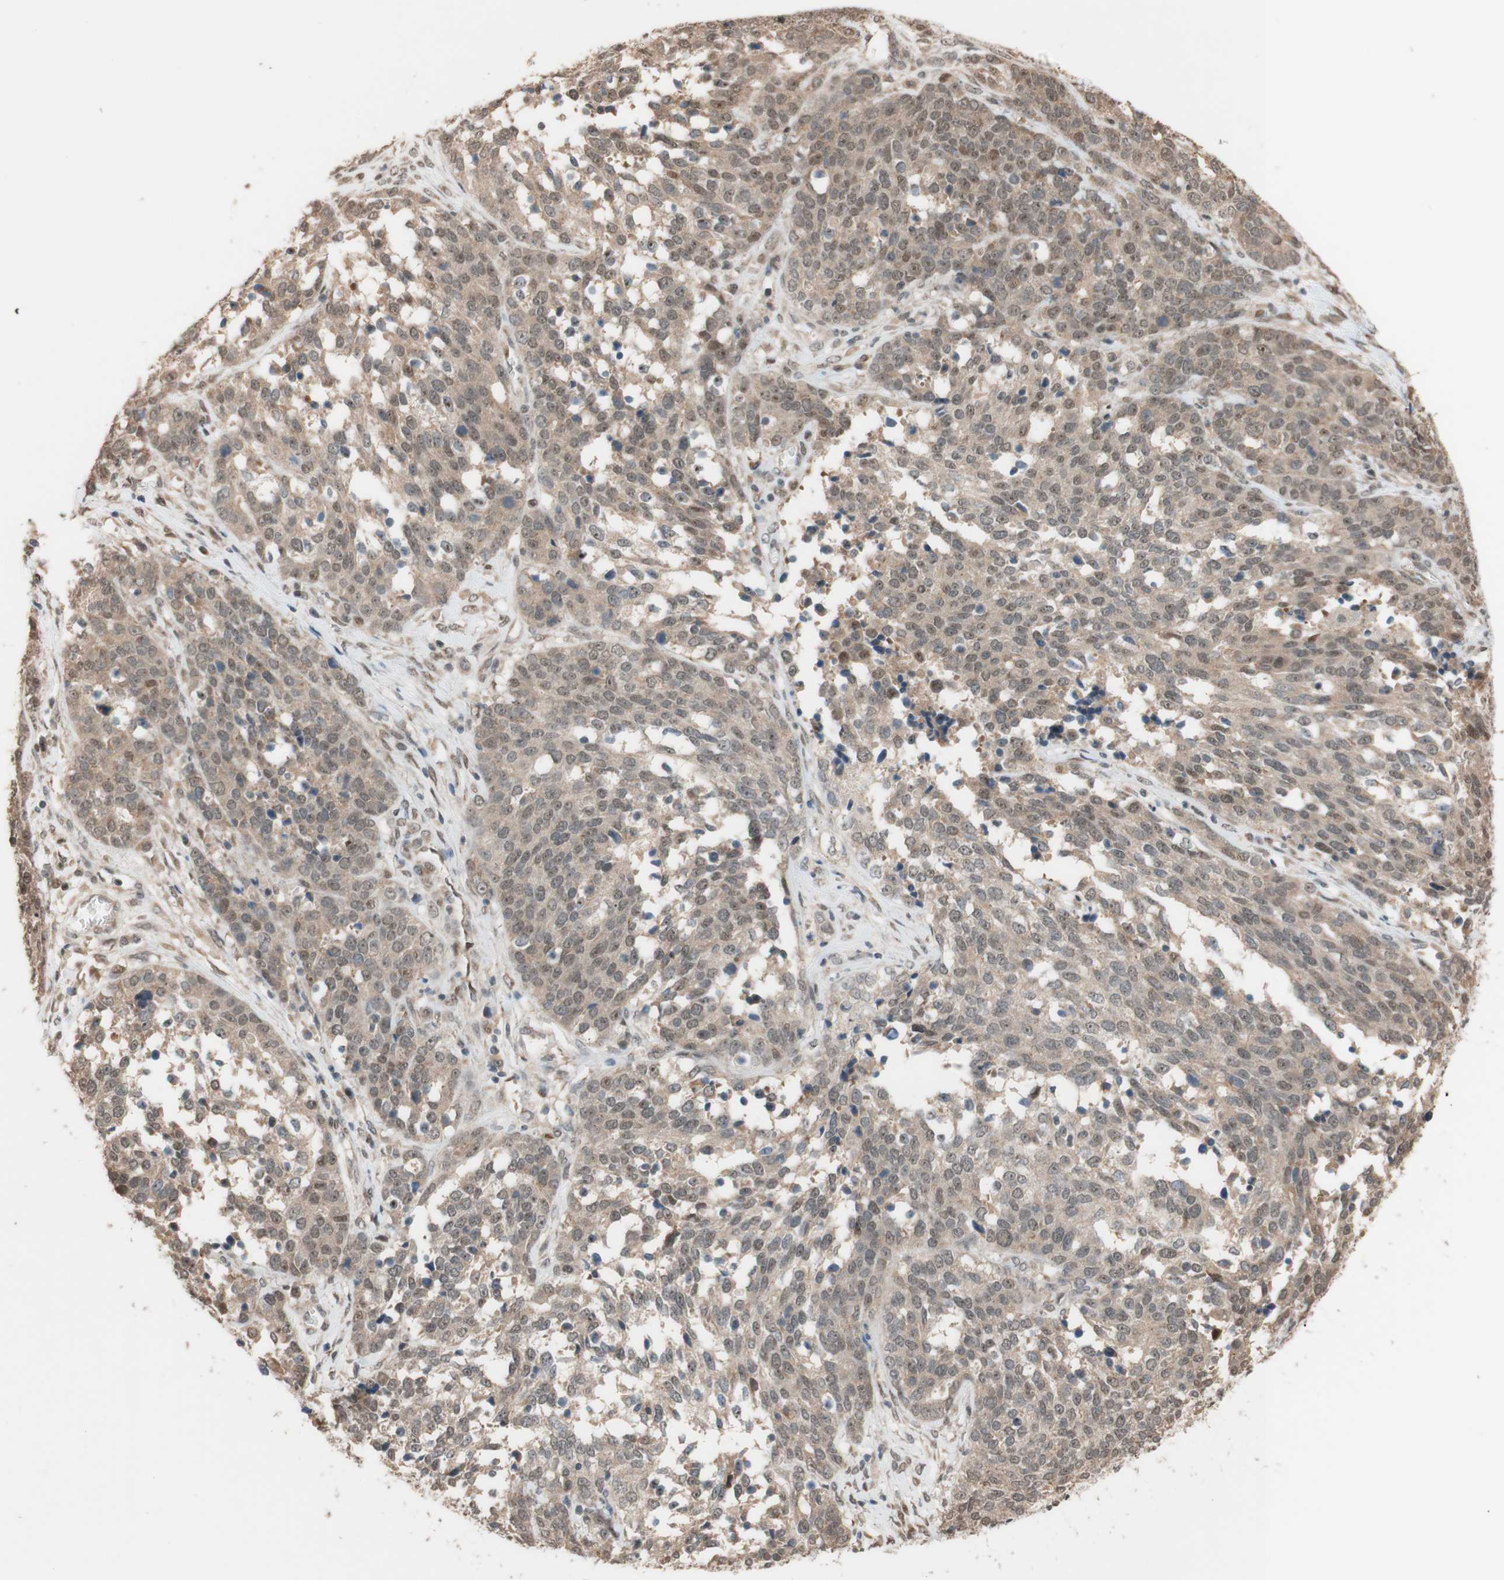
{"staining": {"intensity": "negative", "quantity": "none", "location": "none"}, "tissue": "ovarian cancer", "cell_type": "Tumor cells", "image_type": "cancer", "snomed": [{"axis": "morphology", "description": "Cystadenocarcinoma, serous, NOS"}, {"axis": "topography", "description": "Ovary"}], "caption": "Tumor cells show no significant staining in ovarian cancer. The staining is performed using DAB brown chromogen with nuclei counter-stained in using hematoxylin.", "gene": "CCNC", "patient": {"sex": "female", "age": 44}}